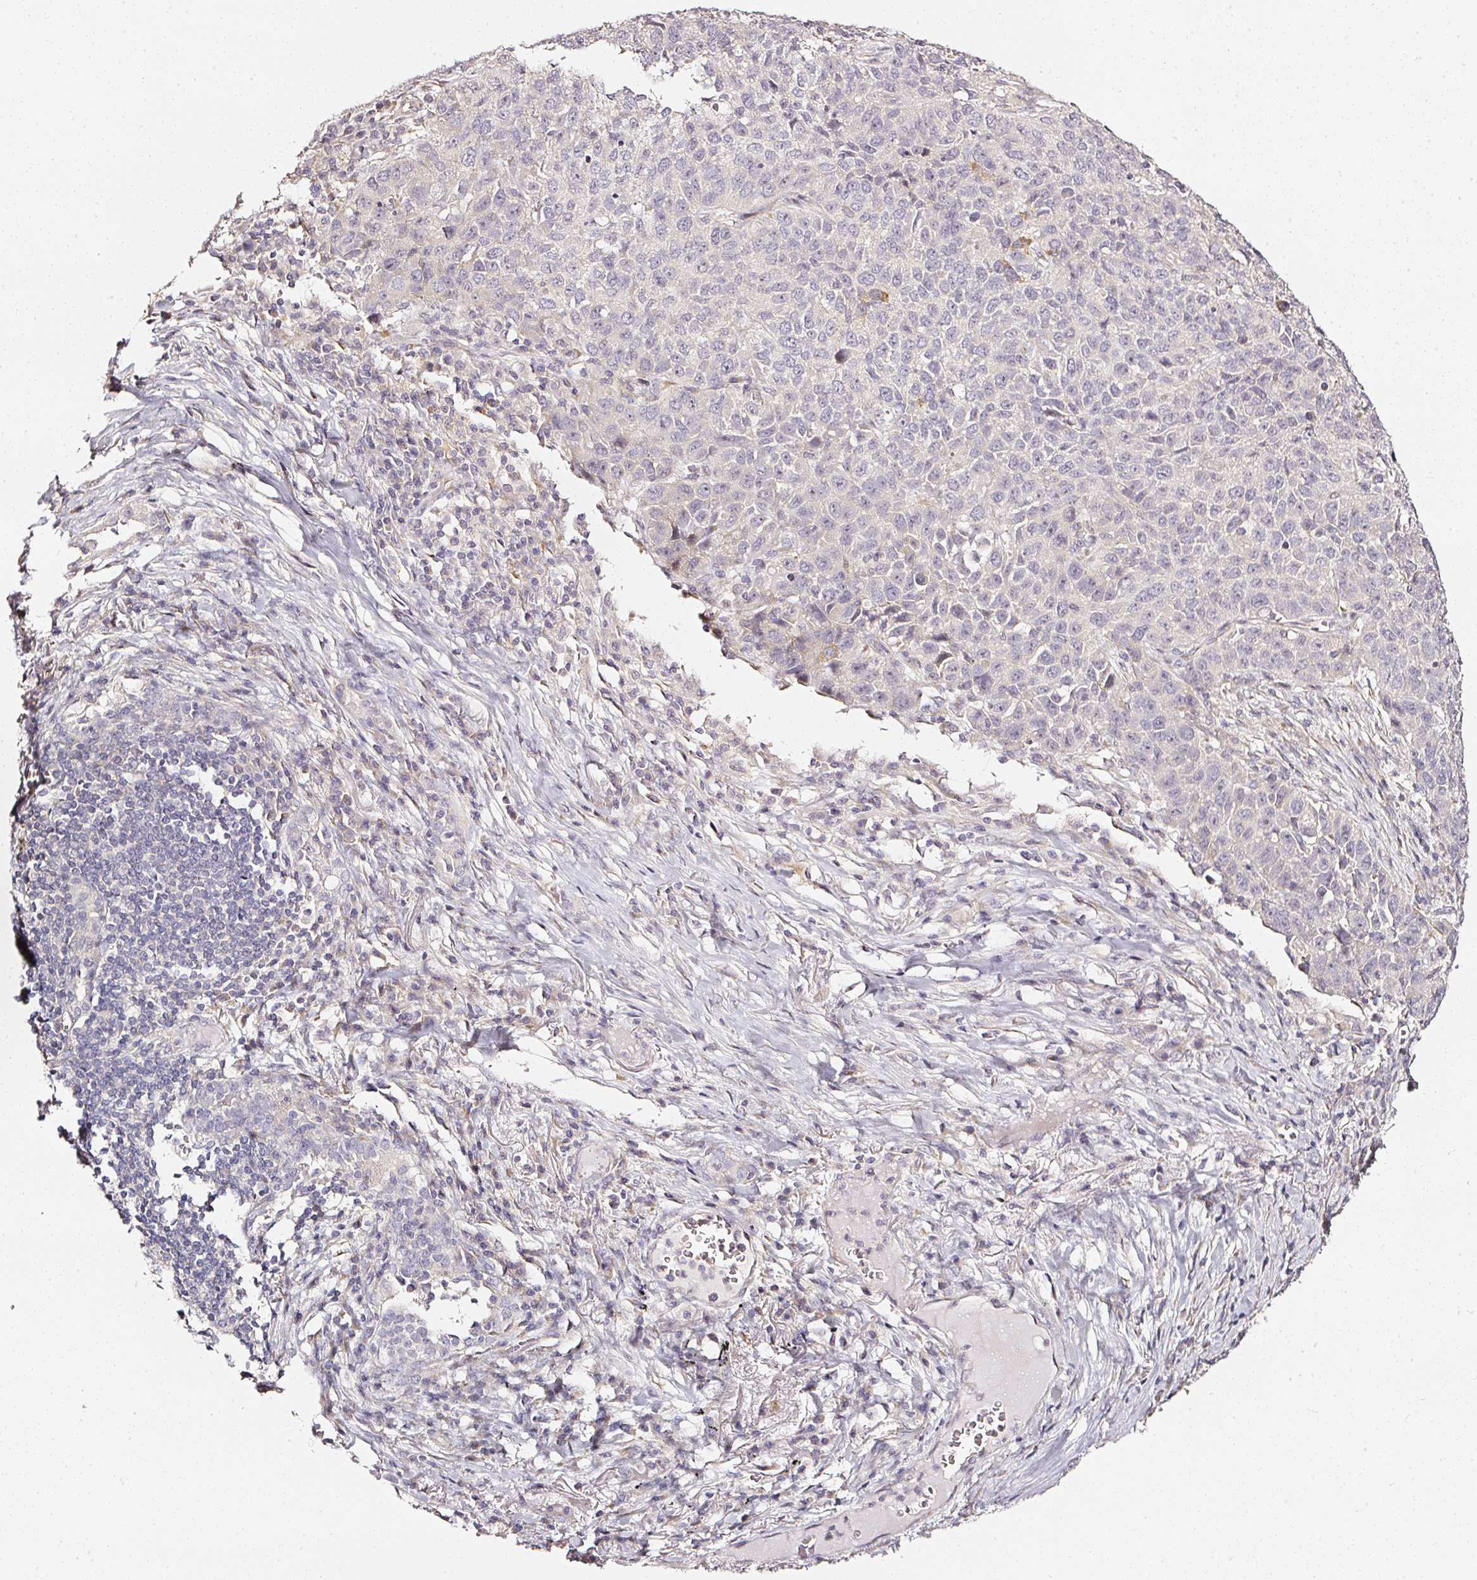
{"staining": {"intensity": "negative", "quantity": "none", "location": "none"}, "tissue": "lung cancer", "cell_type": "Tumor cells", "image_type": "cancer", "snomed": [{"axis": "morphology", "description": "Squamous cell carcinoma, NOS"}, {"axis": "topography", "description": "Lung"}], "caption": "This is an immunohistochemistry image of human lung cancer. There is no positivity in tumor cells.", "gene": "NTRK1", "patient": {"sex": "male", "age": 76}}